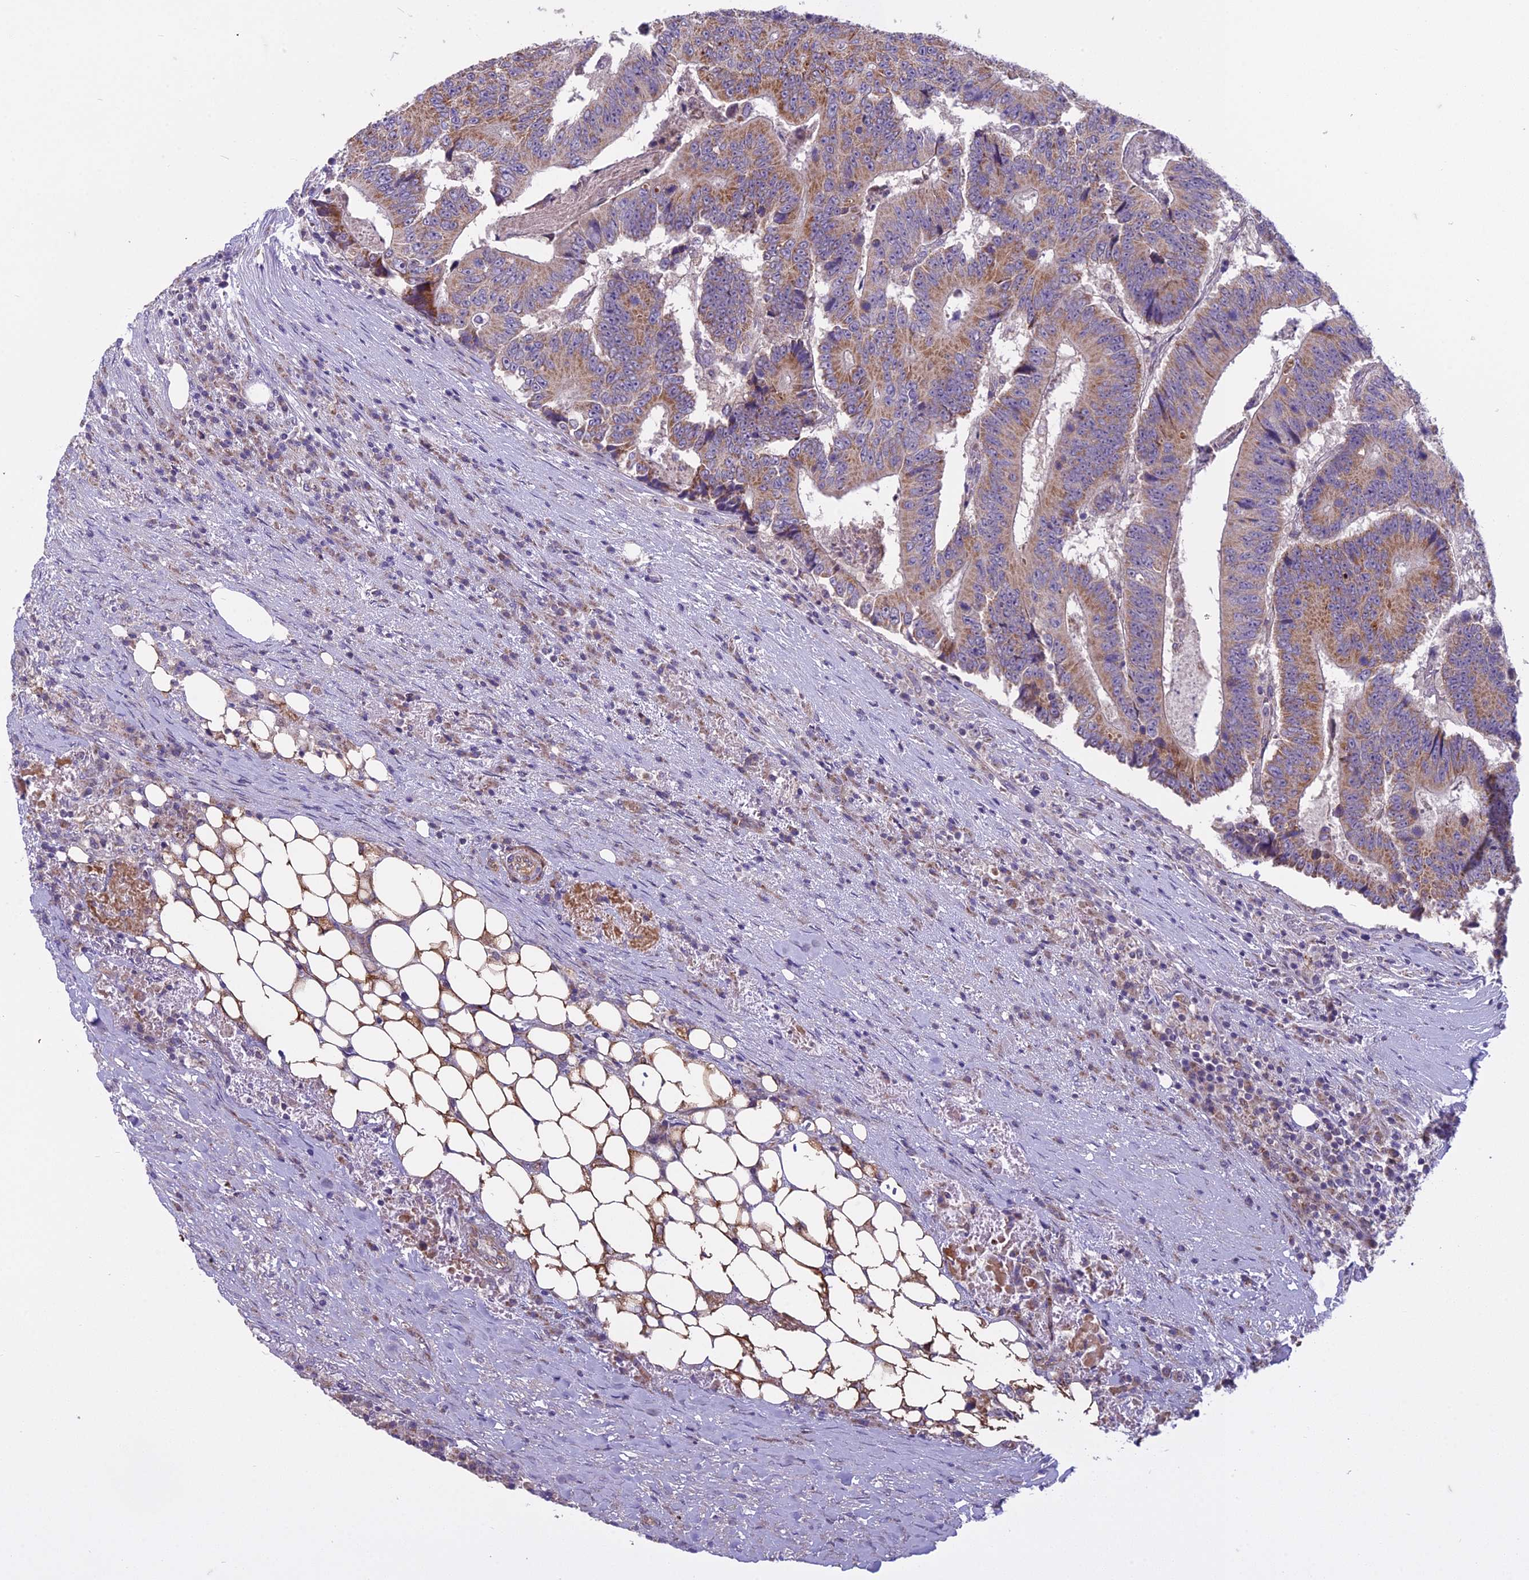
{"staining": {"intensity": "moderate", "quantity": "25%-75%", "location": "cytoplasmic/membranous"}, "tissue": "colorectal cancer", "cell_type": "Tumor cells", "image_type": "cancer", "snomed": [{"axis": "morphology", "description": "Adenocarcinoma, NOS"}, {"axis": "topography", "description": "Colon"}], "caption": "Colorectal cancer was stained to show a protein in brown. There is medium levels of moderate cytoplasmic/membranous positivity in approximately 25%-75% of tumor cells.", "gene": "DUS2", "patient": {"sex": "male", "age": 83}}